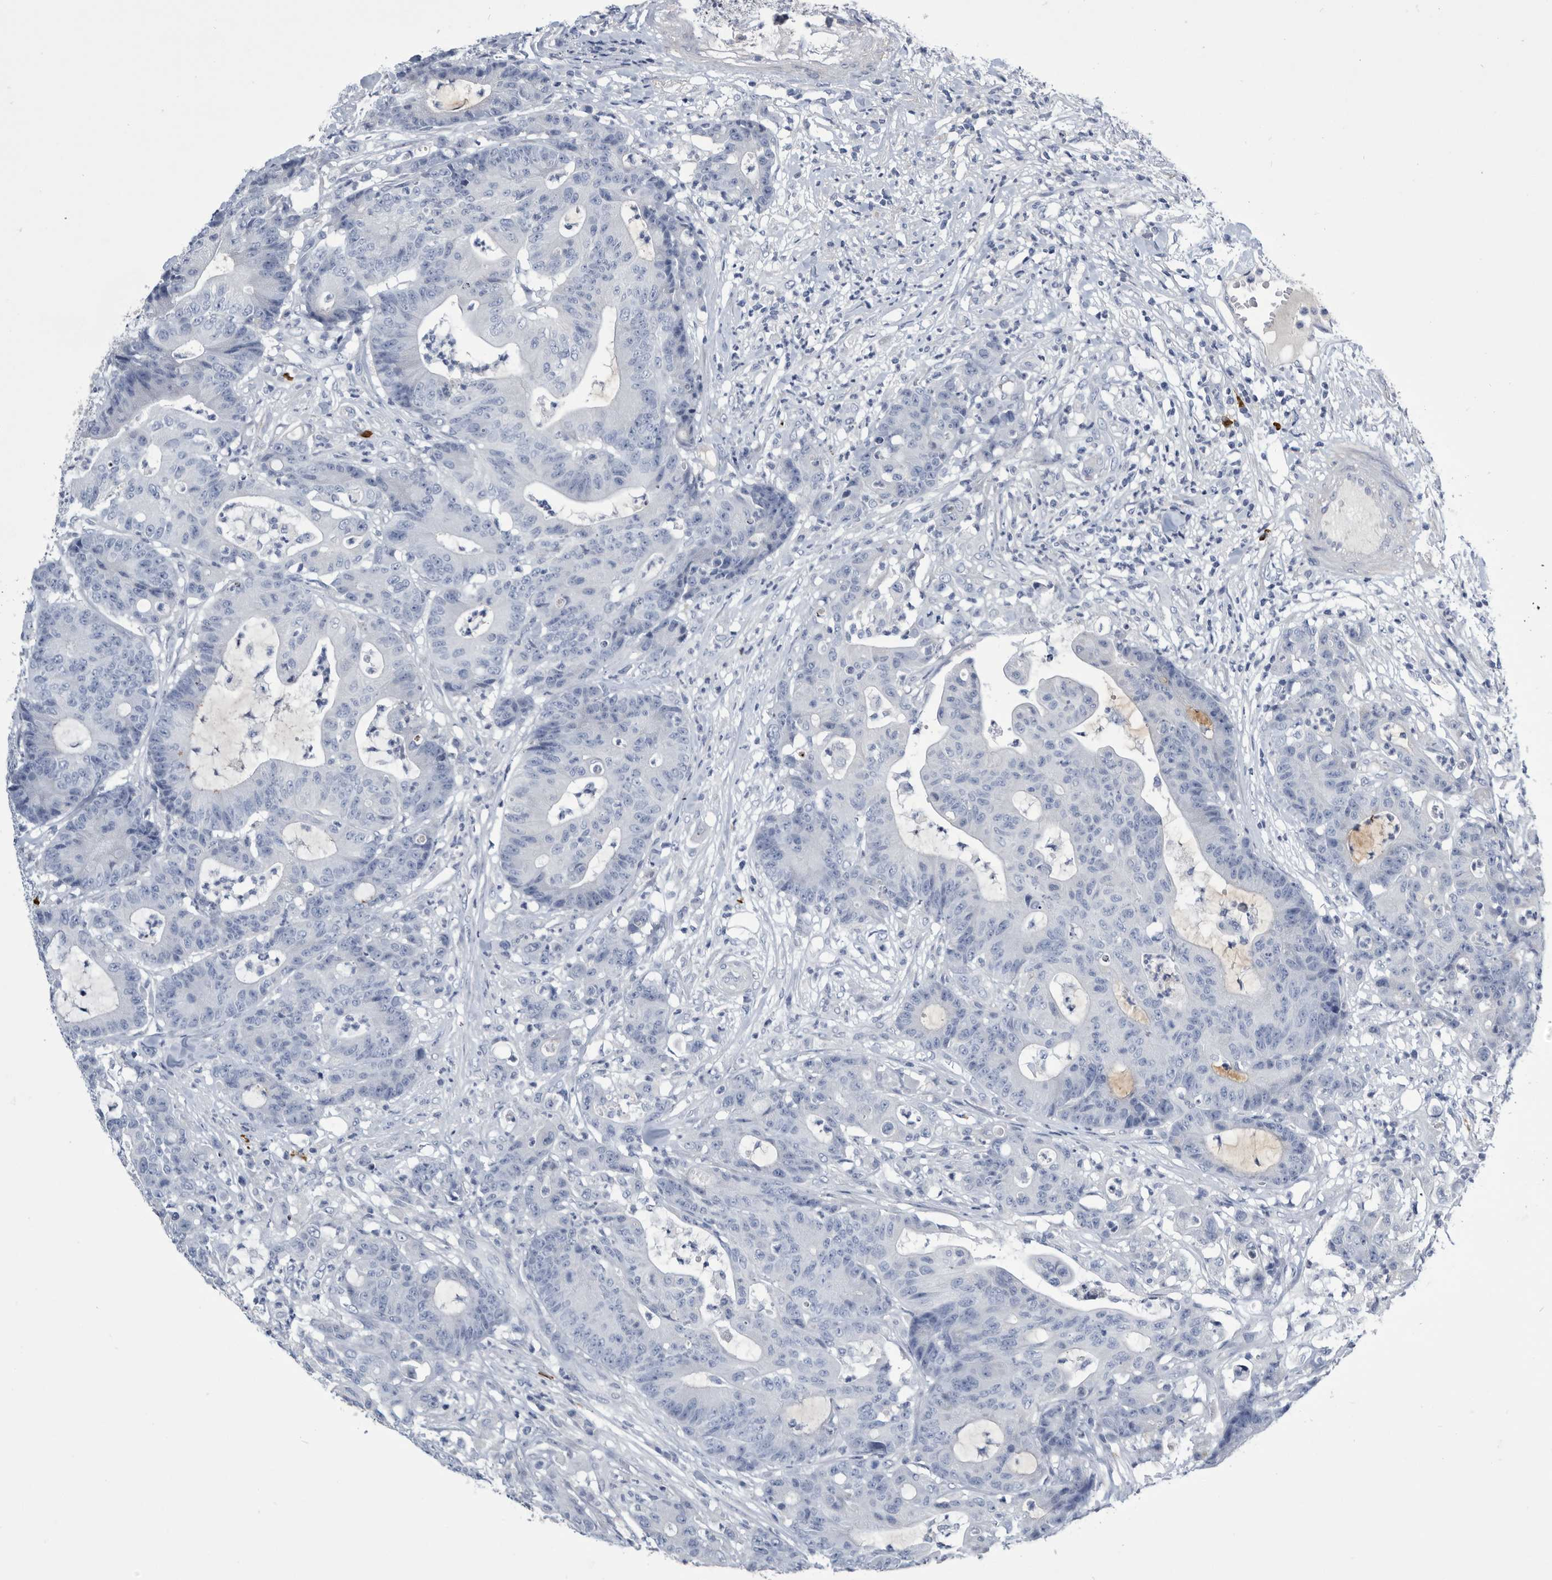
{"staining": {"intensity": "negative", "quantity": "none", "location": "none"}, "tissue": "colorectal cancer", "cell_type": "Tumor cells", "image_type": "cancer", "snomed": [{"axis": "morphology", "description": "Adenocarcinoma, NOS"}, {"axis": "topography", "description": "Colon"}], "caption": "This is a image of immunohistochemistry staining of colorectal cancer (adenocarcinoma), which shows no staining in tumor cells.", "gene": "BTBD6", "patient": {"sex": "female", "age": 84}}